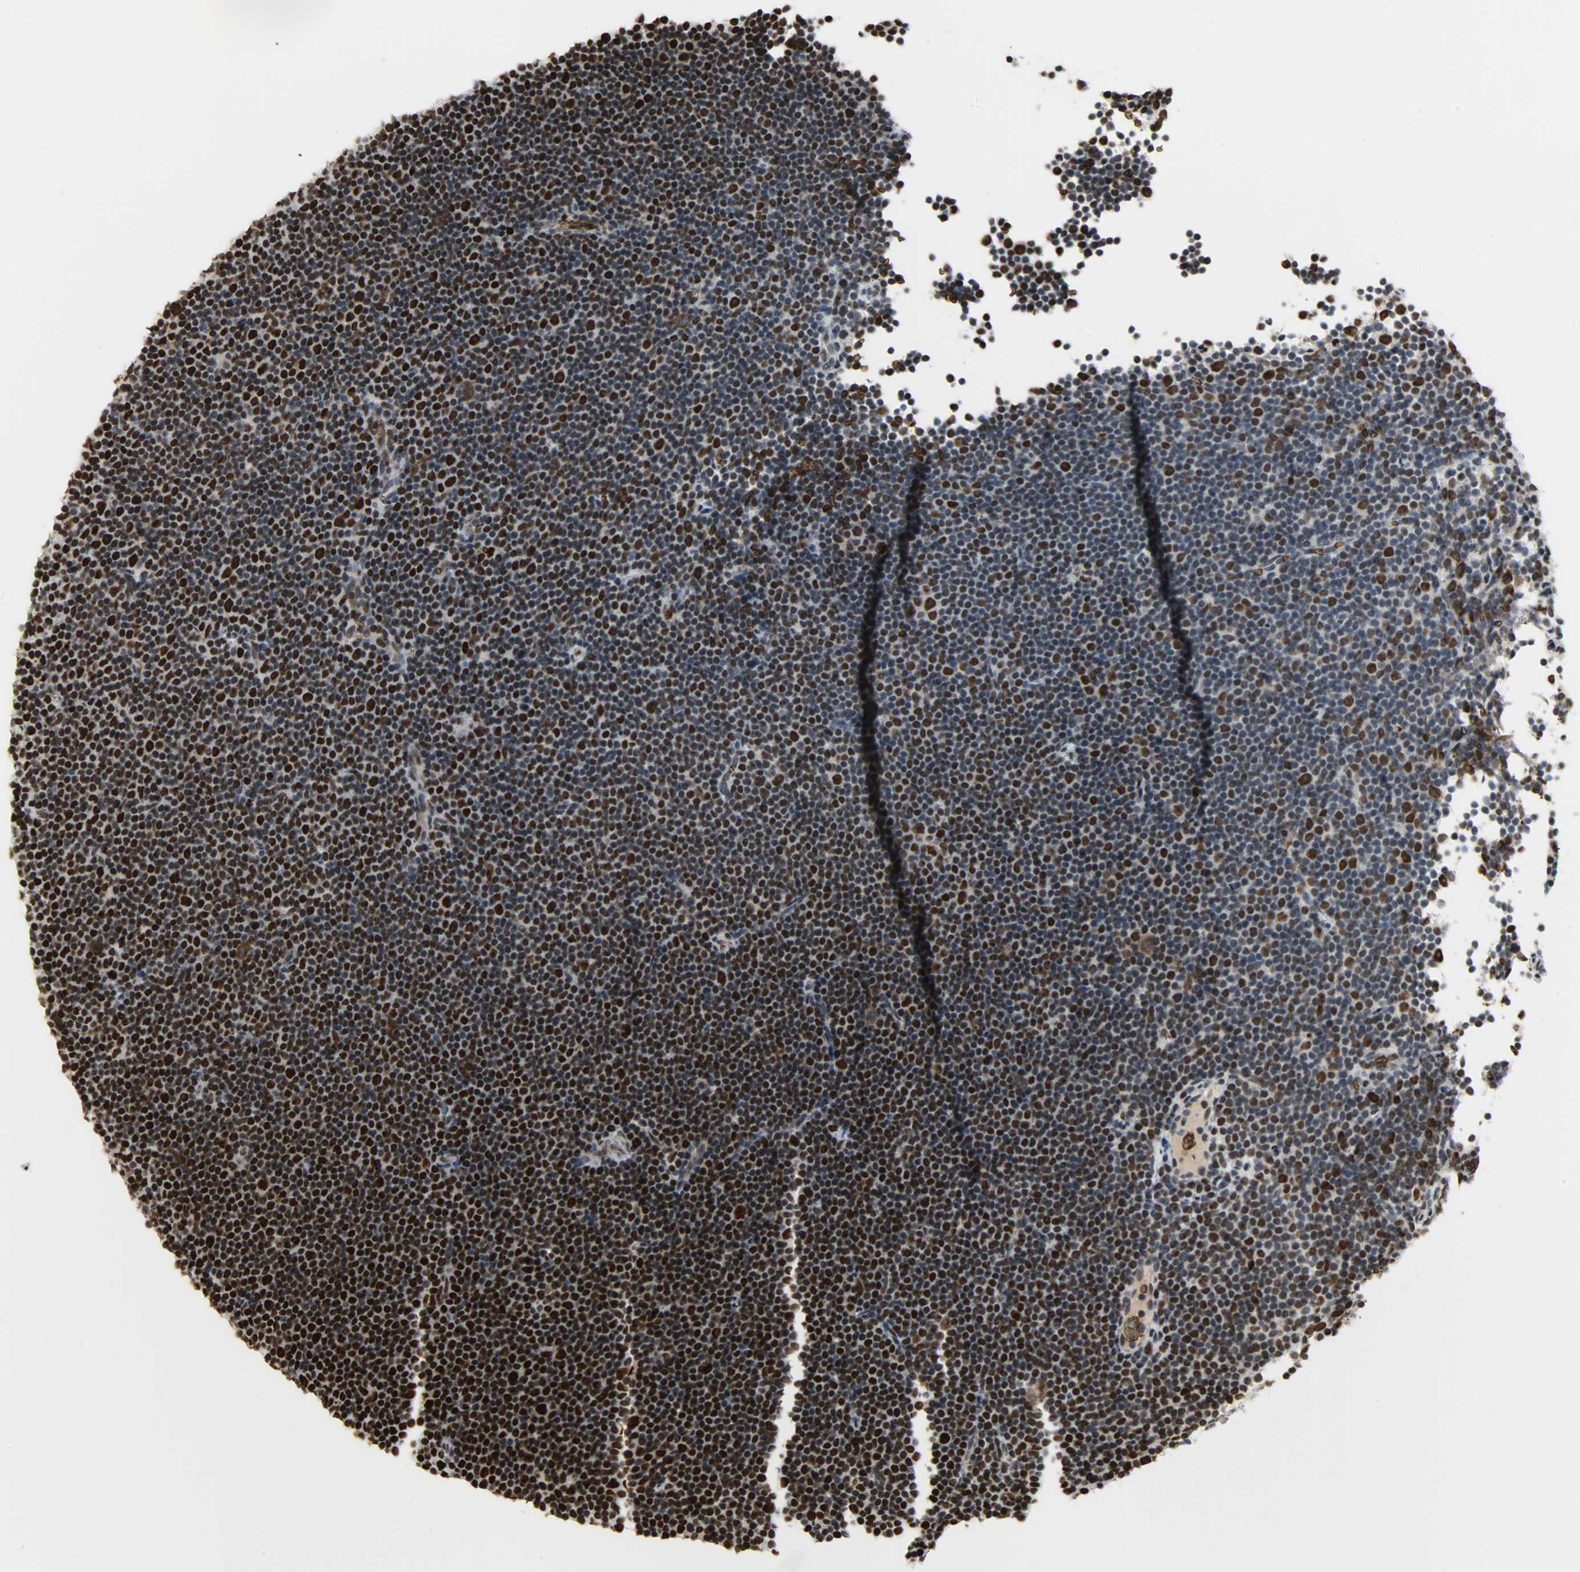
{"staining": {"intensity": "strong", "quantity": ">75%", "location": "nuclear"}, "tissue": "lymphoma", "cell_type": "Tumor cells", "image_type": "cancer", "snomed": [{"axis": "morphology", "description": "Malignant lymphoma, non-Hodgkin's type, Low grade"}, {"axis": "topography", "description": "Lymph node"}], "caption": "A brown stain shows strong nuclear expression of a protein in human malignant lymphoma, non-Hodgkin's type (low-grade) tumor cells.", "gene": "SNAI1", "patient": {"sex": "female", "age": 67}}